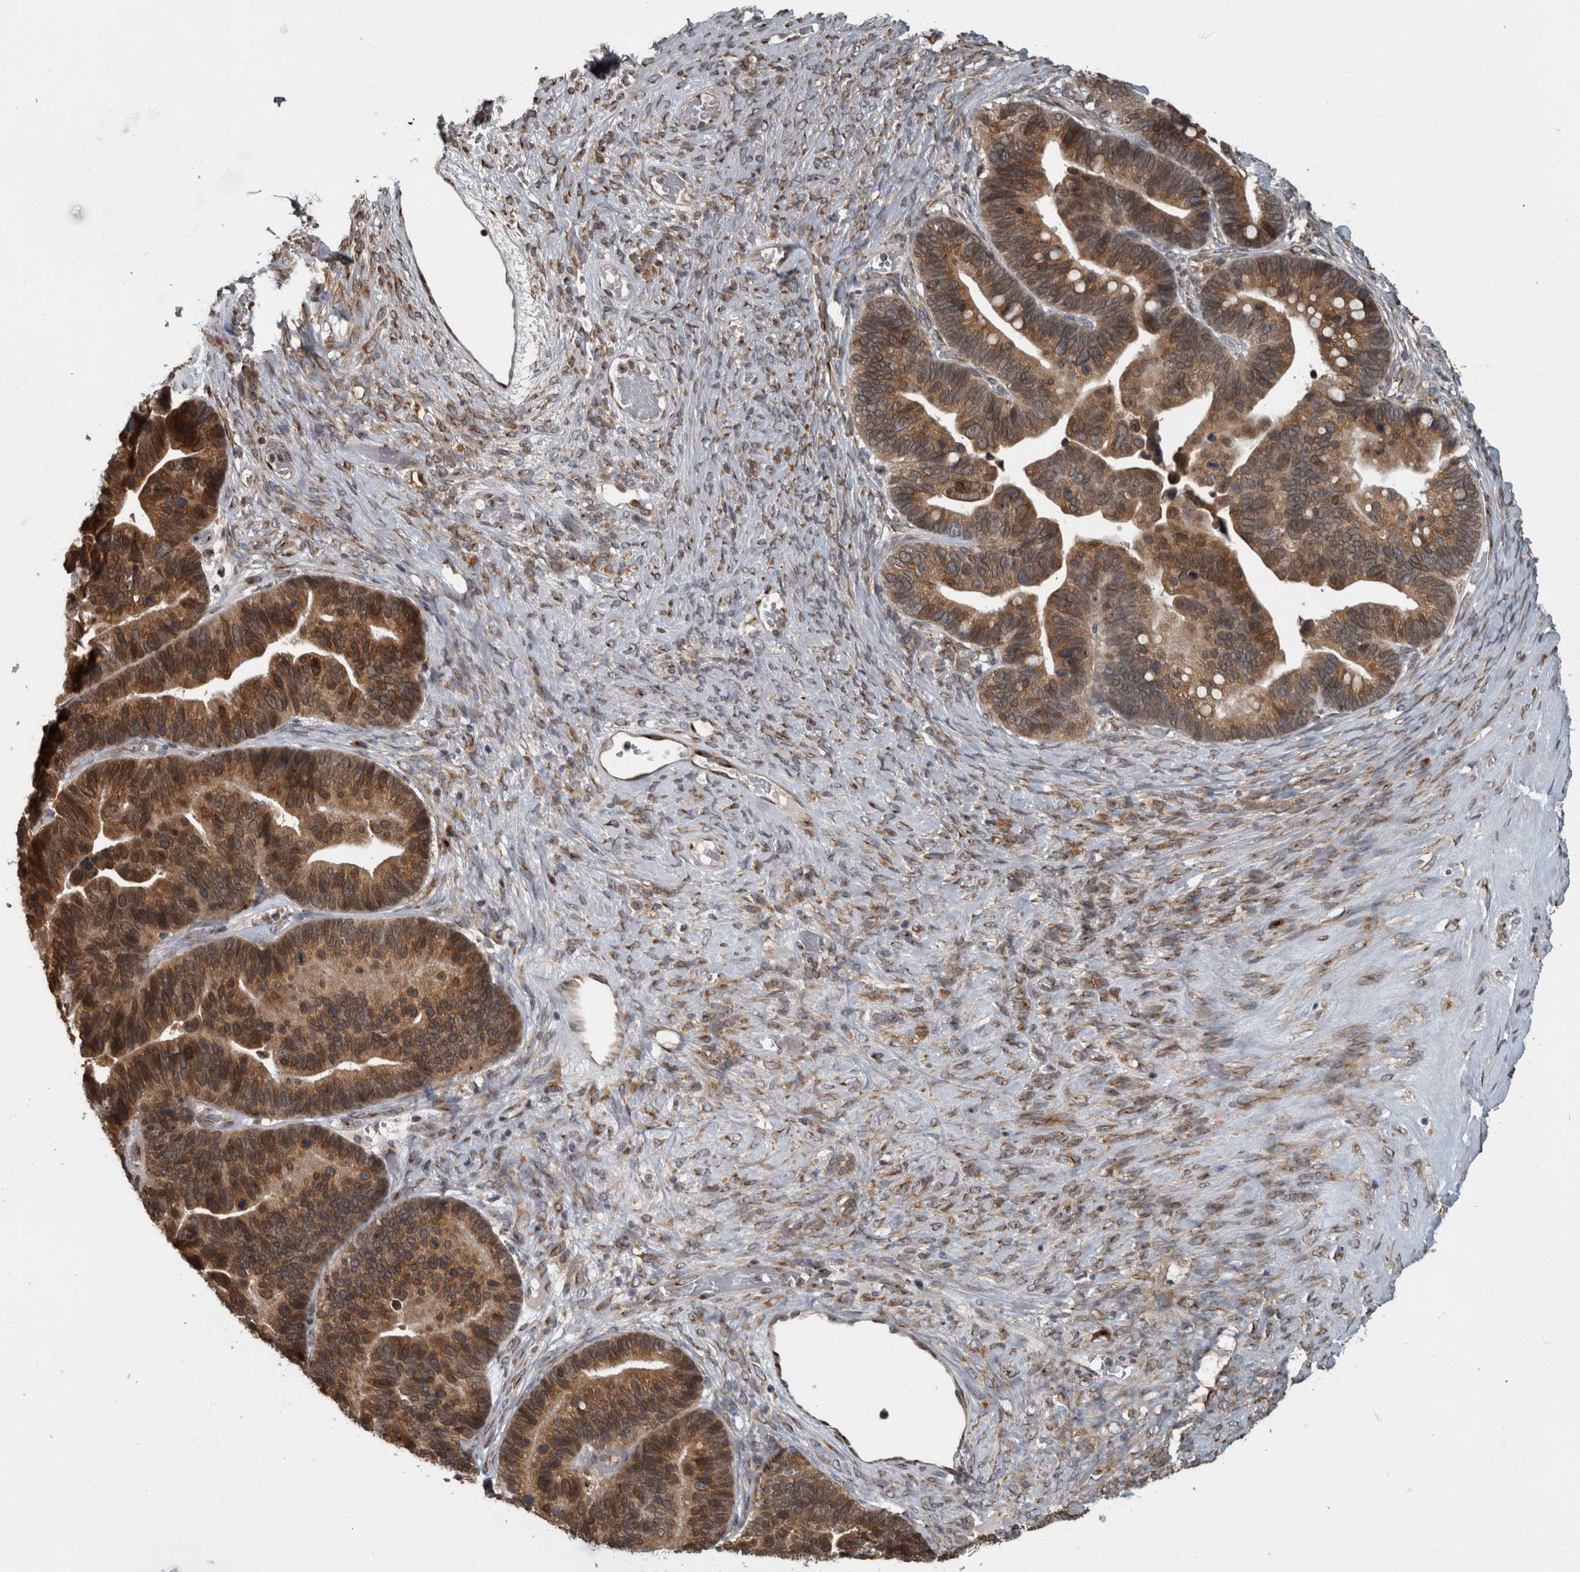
{"staining": {"intensity": "moderate", "quantity": ">75%", "location": "cytoplasmic/membranous"}, "tissue": "ovarian cancer", "cell_type": "Tumor cells", "image_type": "cancer", "snomed": [{"axis": "morphology", "description": "Cystadenocarcinoma, serous, NOS"}, {"axis": "topography", "description": "Ovary"}], "caption": "Immunohistochemical staining of human ovarian cancer (serous cystadenocarcinoma) shows medium levels of moderate cytoplasmic/membranous staining in about >75% of tumor cells.", "gene": "LMAN2L", "patient": {"sex": "female", "age": 56}}